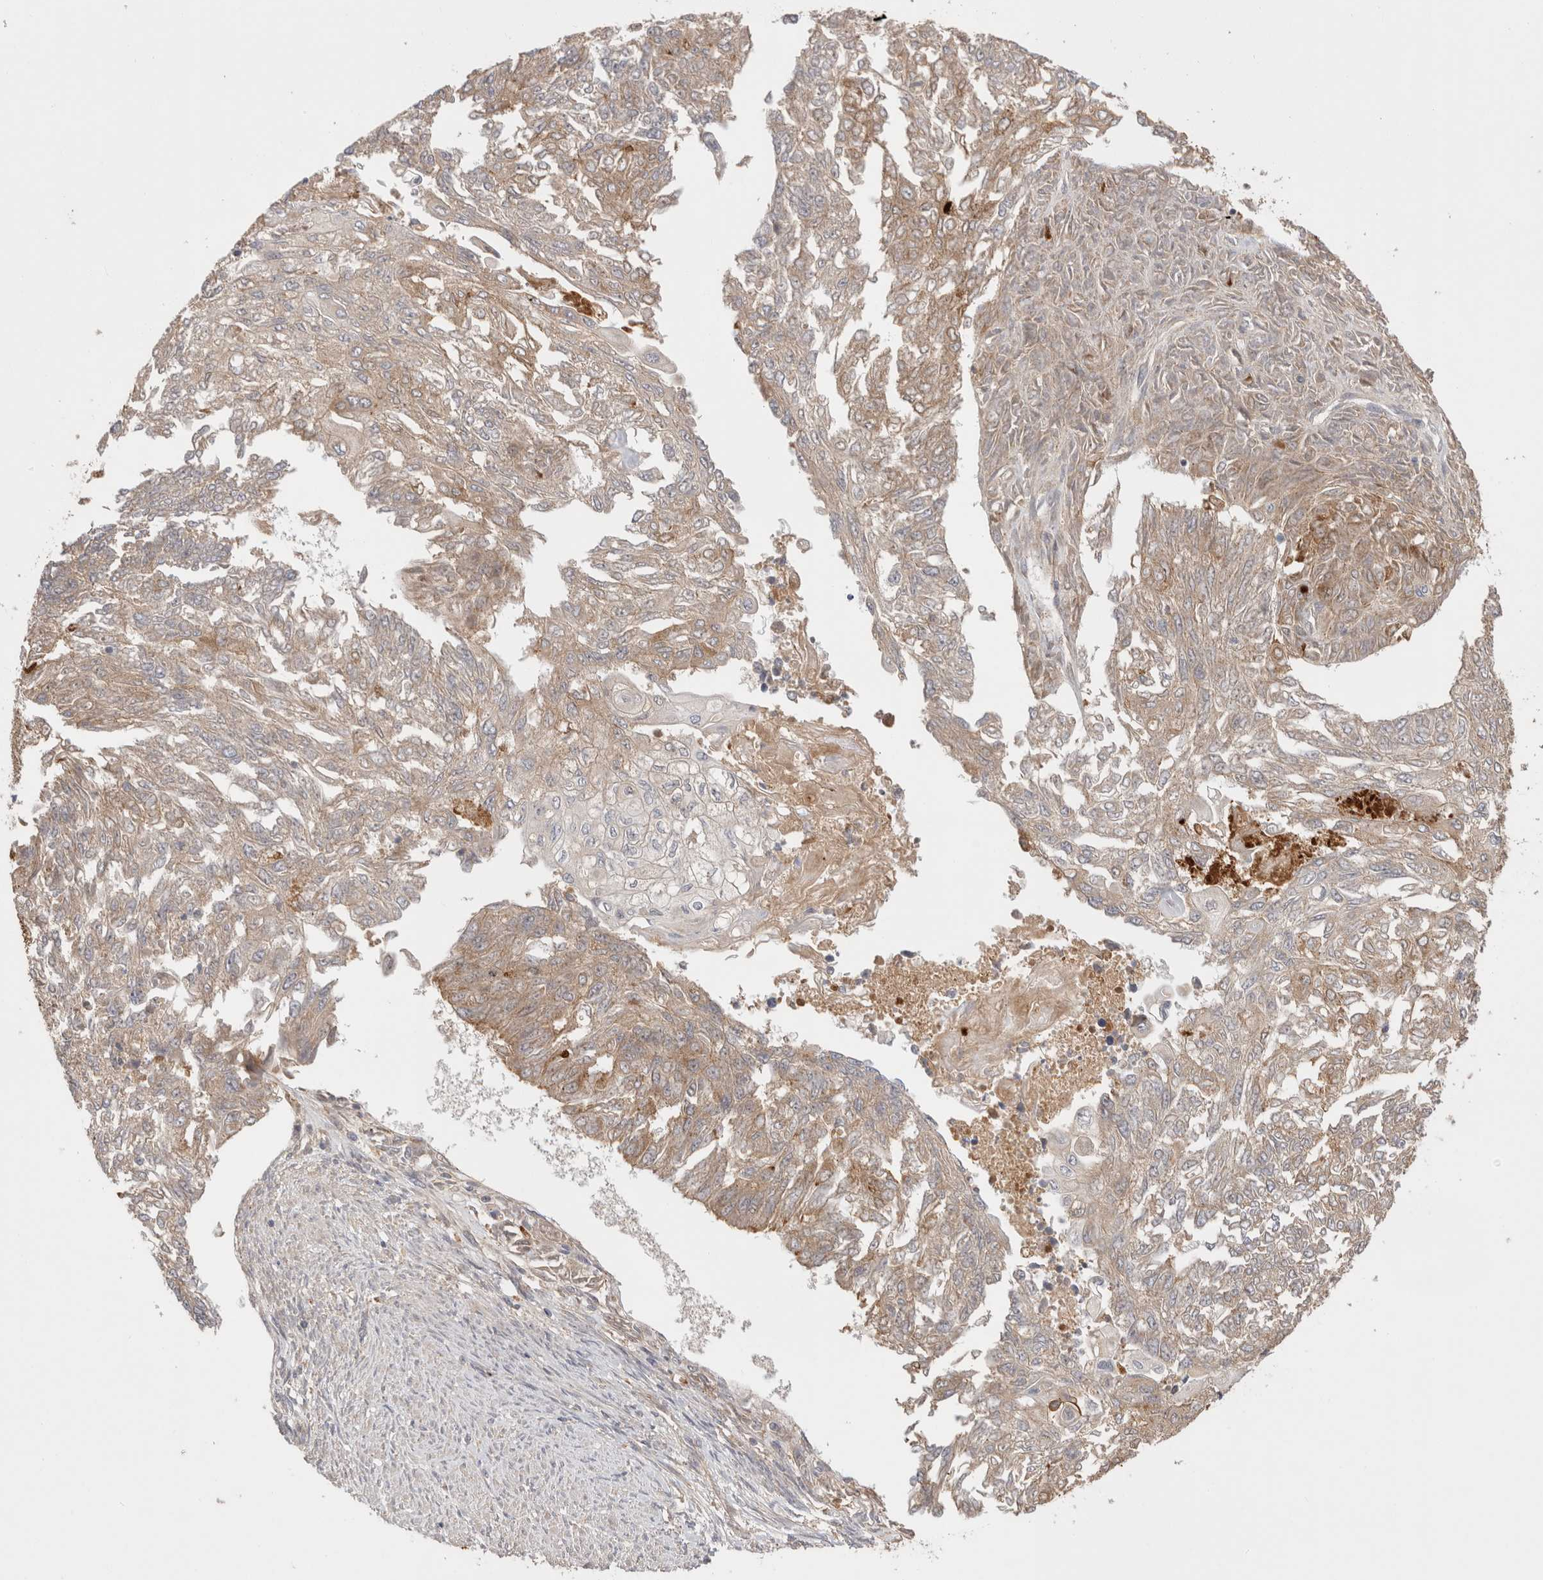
{"staining": {"intensity": "weak", "quantity": ">75%", "location": "cytoplasmic/membranous"}, "tissue": "endometrial cancer", "cell_type": "Tumor cells", "image_type": "cancer", "snomed": [{"axis": "morphology", "description": "Adenocarcinoma, NOS"}, {"axis": "topography", "description": "Endometrium"}], "caption": "Adenocarcinoma (endometrial) stained with a brown dye displays weak cytoplasmic/membranous positive staining in approximately >75% of tumor cells.", "gene": "VPS28", "patient": {"sex": "female", "age": 32}}